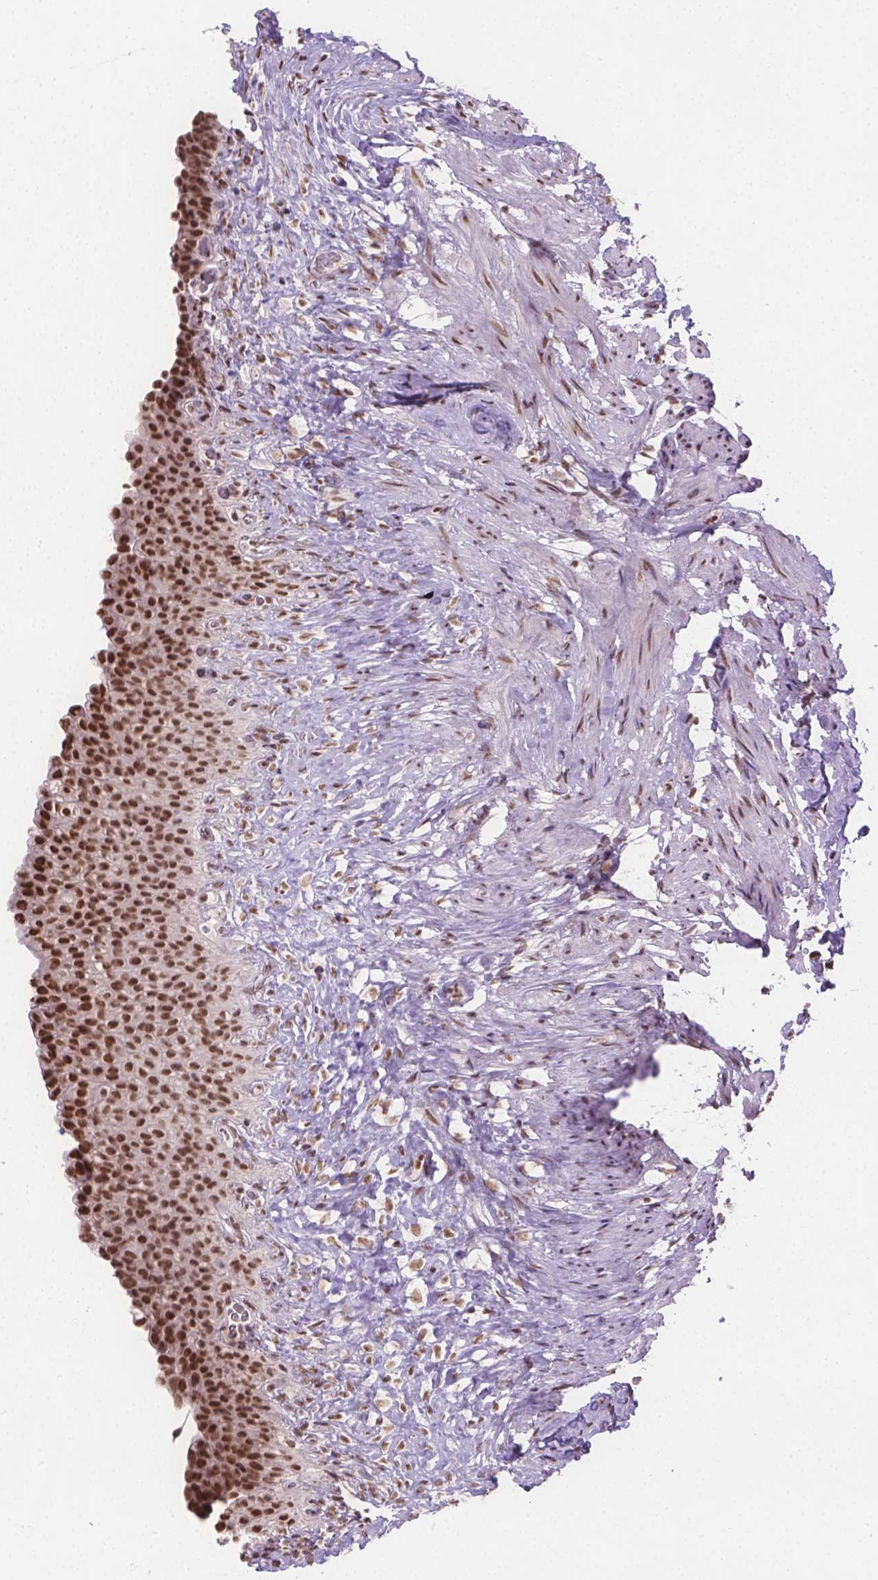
{"staining": {"intensity": "strong", "quantity": ">75%", "location": "nuclear"}, "tissue": "urinary bladder", "cell_type": "Urothelial cells", "image_type": "normal", "snomed": [{"axis": "morphology", "description": "Normal tissue, NOS"}, {"axis": "topography", "description": "Urinary bladder"}, {"axis": "topography", "description": "Prostate"}], "caption": "This is an image of IHC staining of normal urinary bladder, which shows strong expression in the nuclear of urothelial cells.", "gene": "FANCE", "patient": {"sex": "male", "age": 76}}